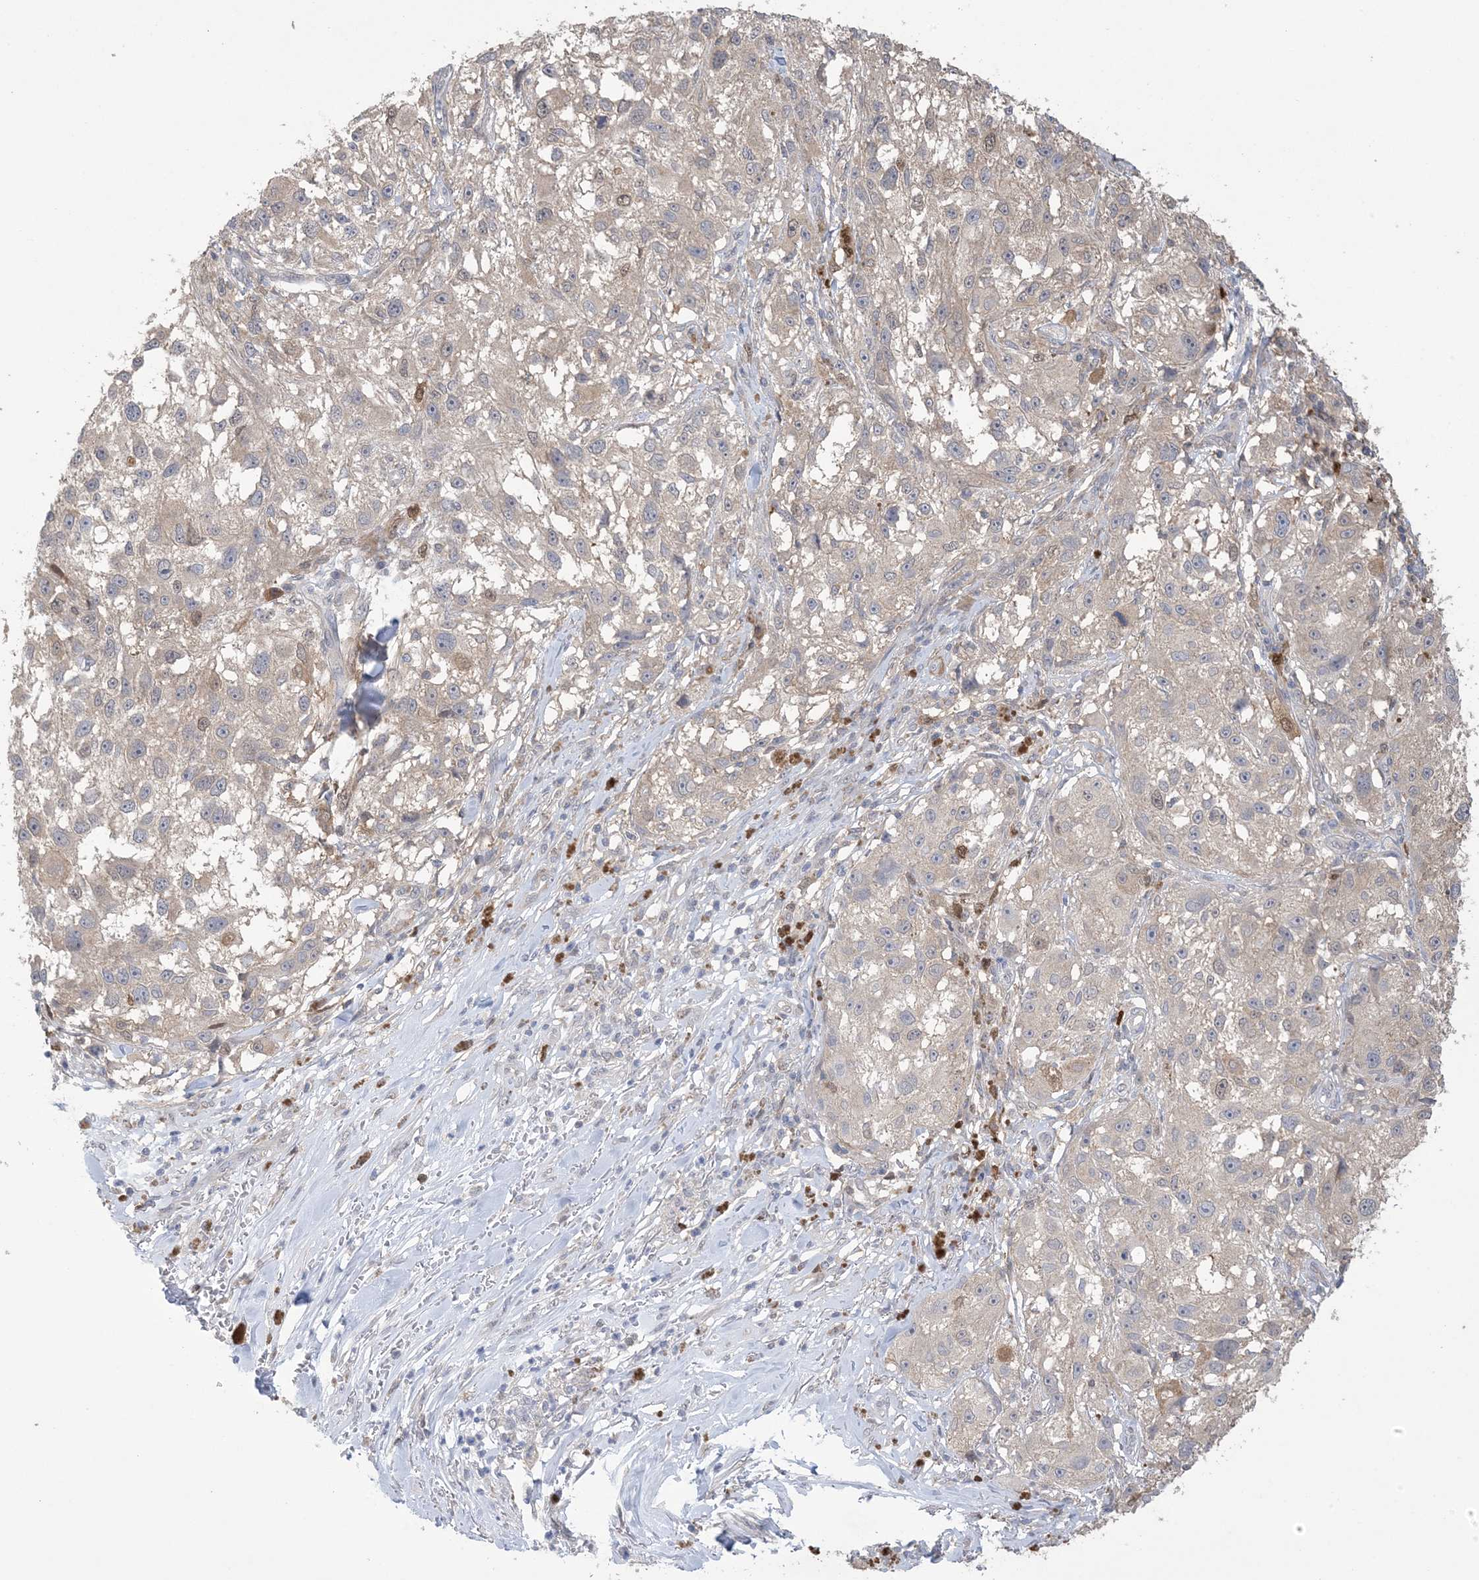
{"staining": {"intensity": "weak", "quantity": "<25%", "location": "cytoplasmic/membranous,nuclear"}, "tissue": "melanoma", "cell_type": "Tumor cells", "image_type": "cancer", "snomed": [{"axis": "morphology", "description": "Necrosis, NOS"}, {"axis": "morphology", "description": "Malignant melanoma, NOS"}, {"axis": "topography", "description": "Skin"}], "caption": "High magnification brightfield microscopy of malignant melanoma stained with DAB (brown) and counterstained with hematoxylin (blue): tumor cells show no significant expression. (DAB (3,3'-diaminobenzidine) immunohistochemistry, high magnification).", "gene": "HMGCS1", "patient": {"sex": "female", "age": 87}}